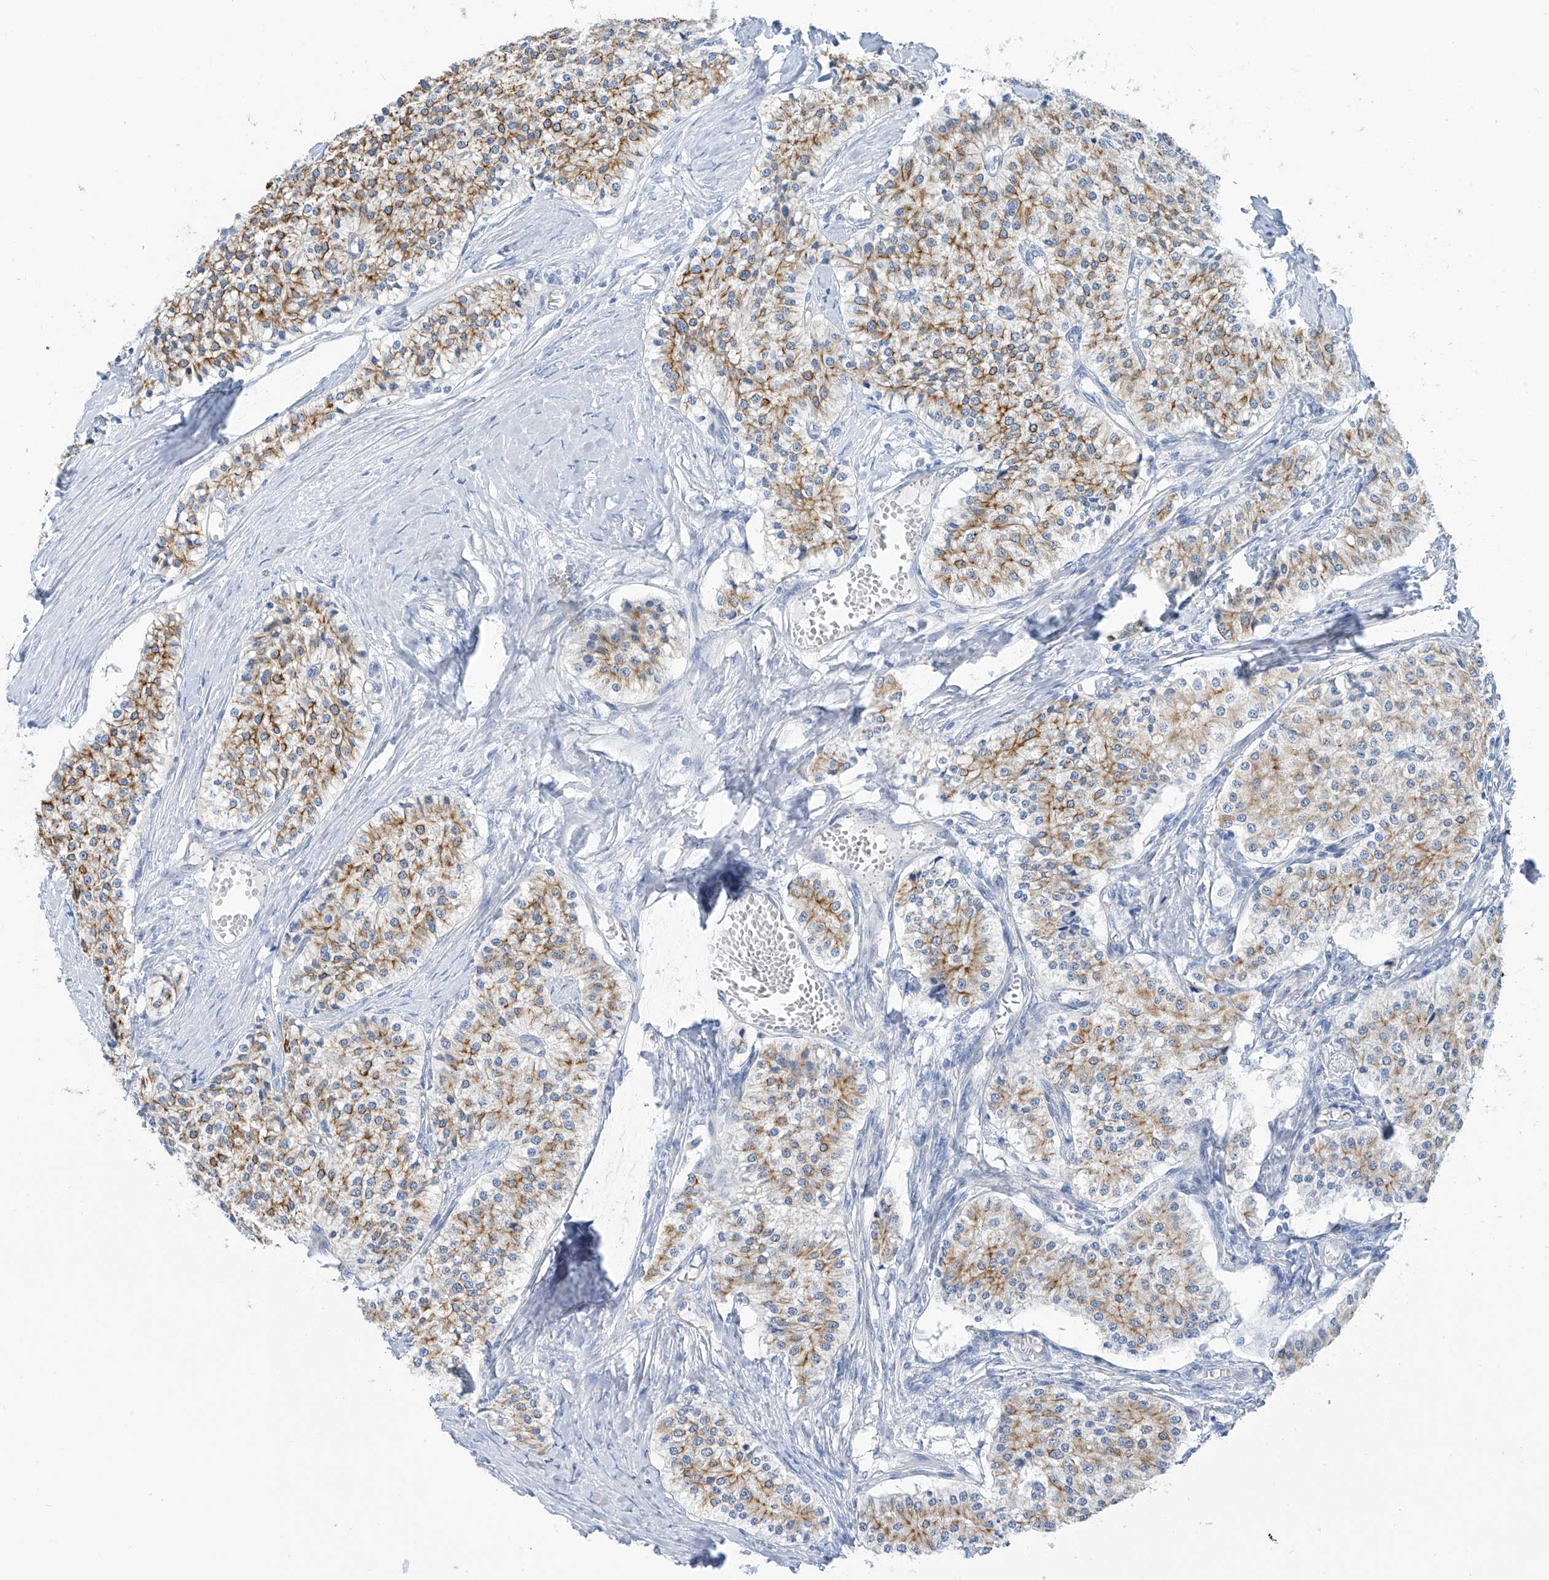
{"staining": {"intensity": "moderate", "quantity": ">75%", "location": "cytoplasmic/membranous"}, "tissue": "carcinoid", "cell_type": "Tumor cells", "image_type": "cancer", "snomed": [{"axis": "morphology", "description": "Carcinoid, malignant, NOS"}, {"axis": "topography", "description": "Colon"}], "caption": "Tumor cells exhibit medium levels of moderate cytoplasmic/membranous staining in about >75% of cells in human carcinoid (malignant).", "gene": "PIK3C2B", "patient": {"sex": "female", "age": 52}}